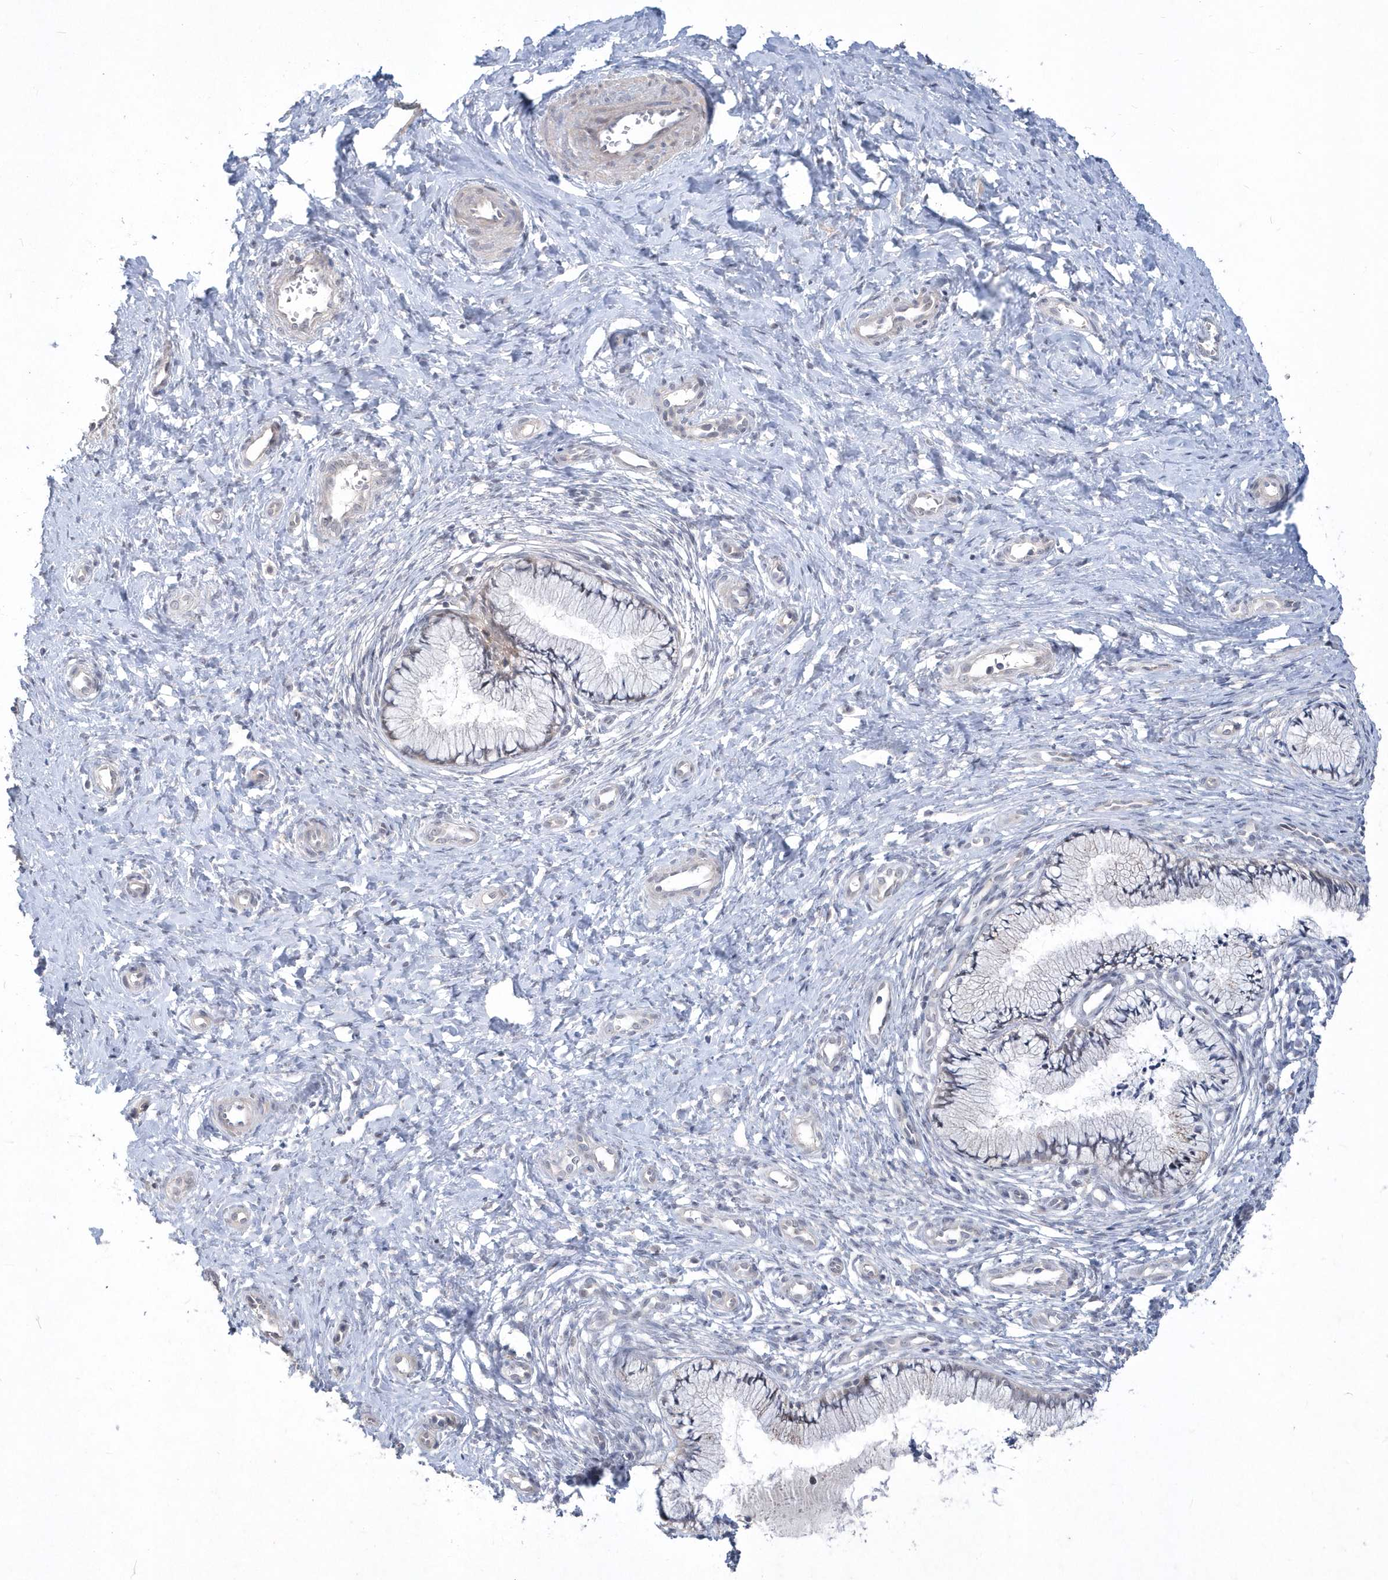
{"staining": {"intensity": "negative", "quantity": "none", "location": "none"}, "tissue": "cervix", "cell_type": "Glandular cells", "image_type": "normal", "snomed": [{"axis": "morphology", "description": "Normal tissue, NOS"}, {"axis": "topography", "description": "Cervix"}], "caption": "Immunohistochemical staining of benign human cervix shows no significant positivity in glandular cells.", "gene": "TSPEAR", "patient": {"sex": "female", "age": 36}}